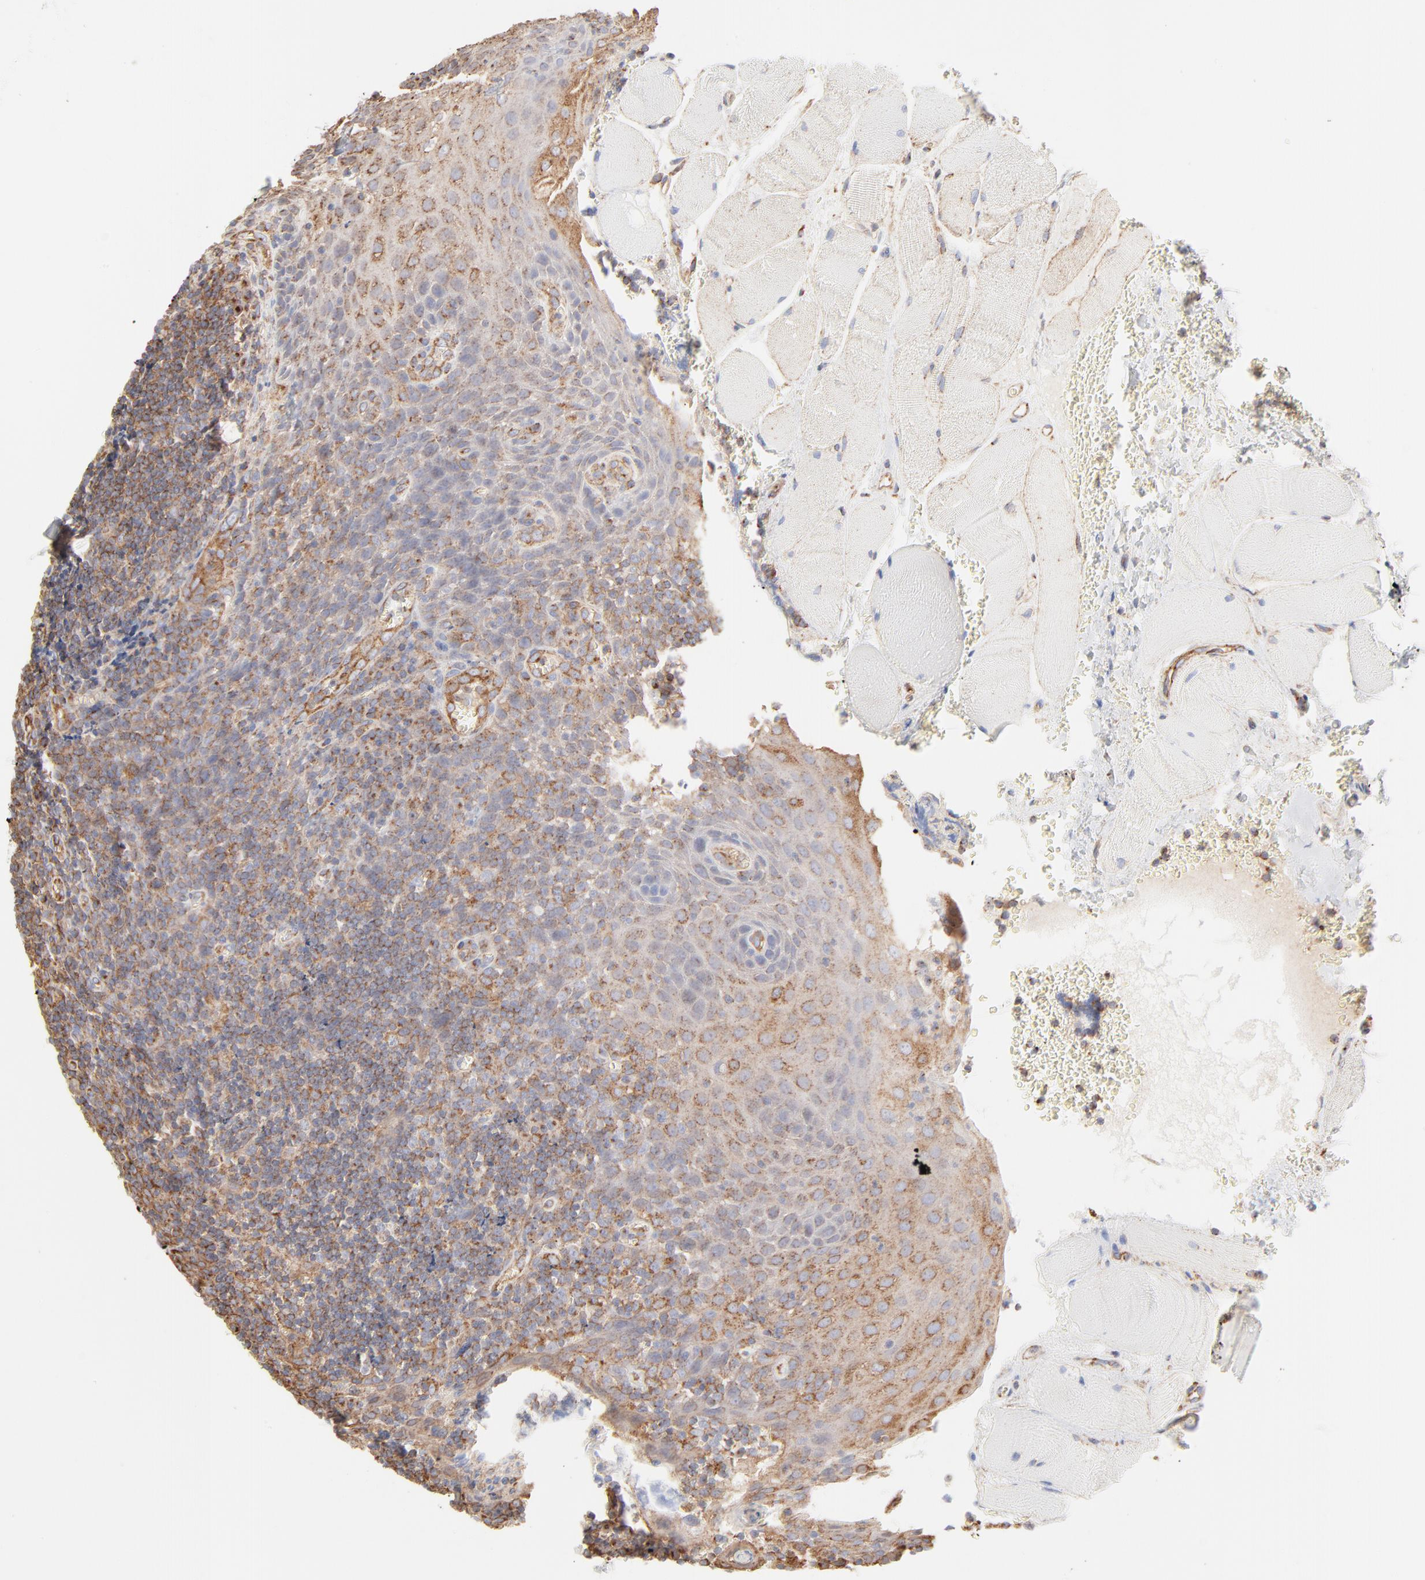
{"staining": {"intensity": "moderate", "quantity": ">75%", "location": "cytoplasmic/membranous"}, "tissue": "tonsil", "cell_type": "Germinal center cells", "image_type": "normal", "snomed": [{"axis": "morphology", "description": "Normal tissue, NOS"}, {"axis": "topography", "description": "Tonsil"}], "caption": "DAB (3,3'-diaminobenzidine) immunohistochemical staining of normal tonsil exhibits moderate cytoplasmic/membranous protein expression in approximately >75% of germinal center cells.", "gene": "CLTB", "patient": {"sex": "male", "age": 20}}